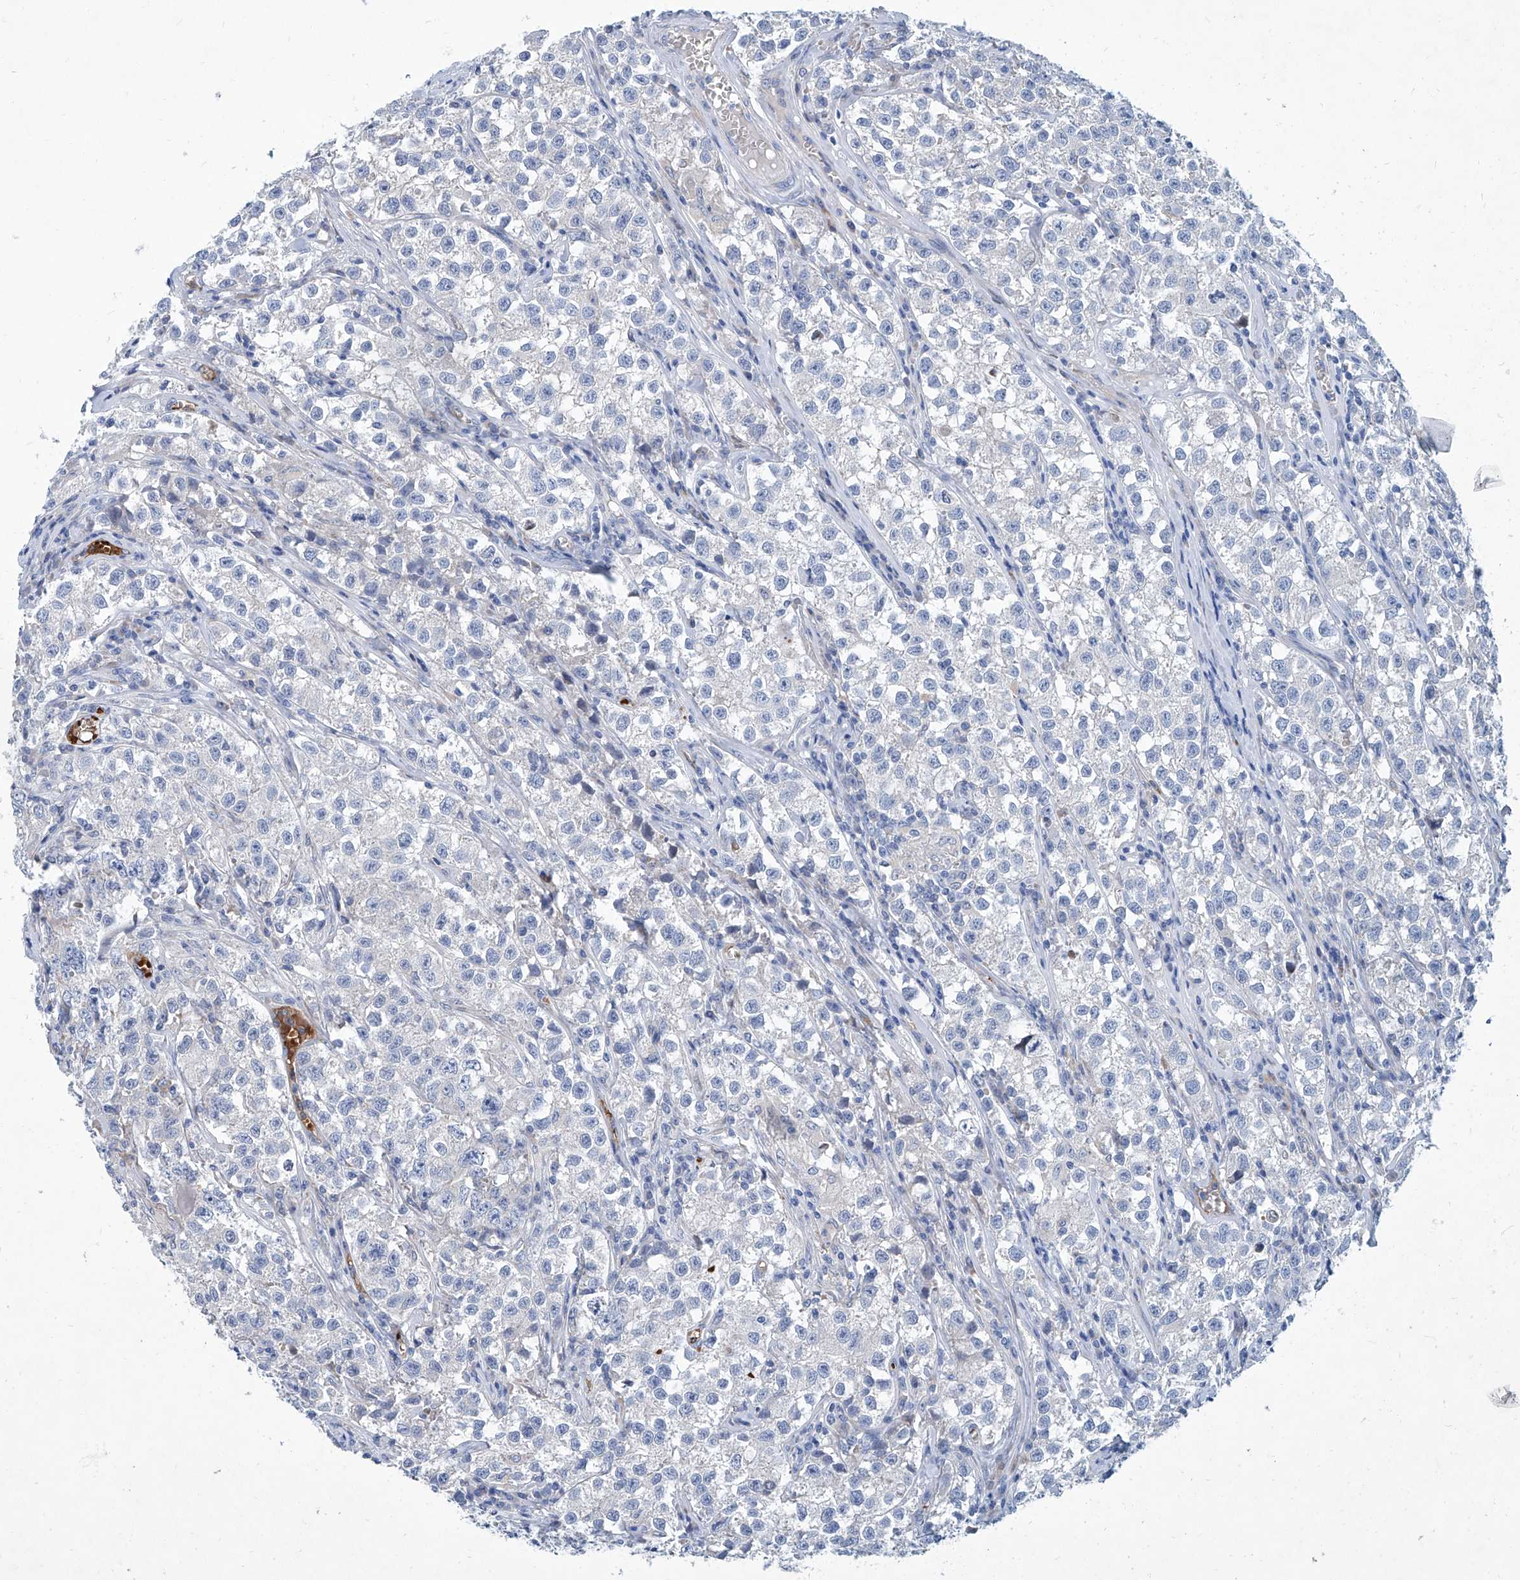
{"staining": {"intensity": "negative", "quantity": "none", "location": "none"}, "tissue": "testis cancer", "cell_type": "Tumor cells", "image_type": "cancer", "snomed": [{"axis": "morphology", "description": "Seminoma, NOS"}, {"axis": "morphology", "description": "Carcinoma, Embryonal, NOS"}, {"axis": "topography", "description": "Testis"}], "caption": "This is an IHC histopathology image of human testis cancer. There is no expression in tumor cells.", "gene": "FPR2", "patient": {"sex": "male", "age": 43}}